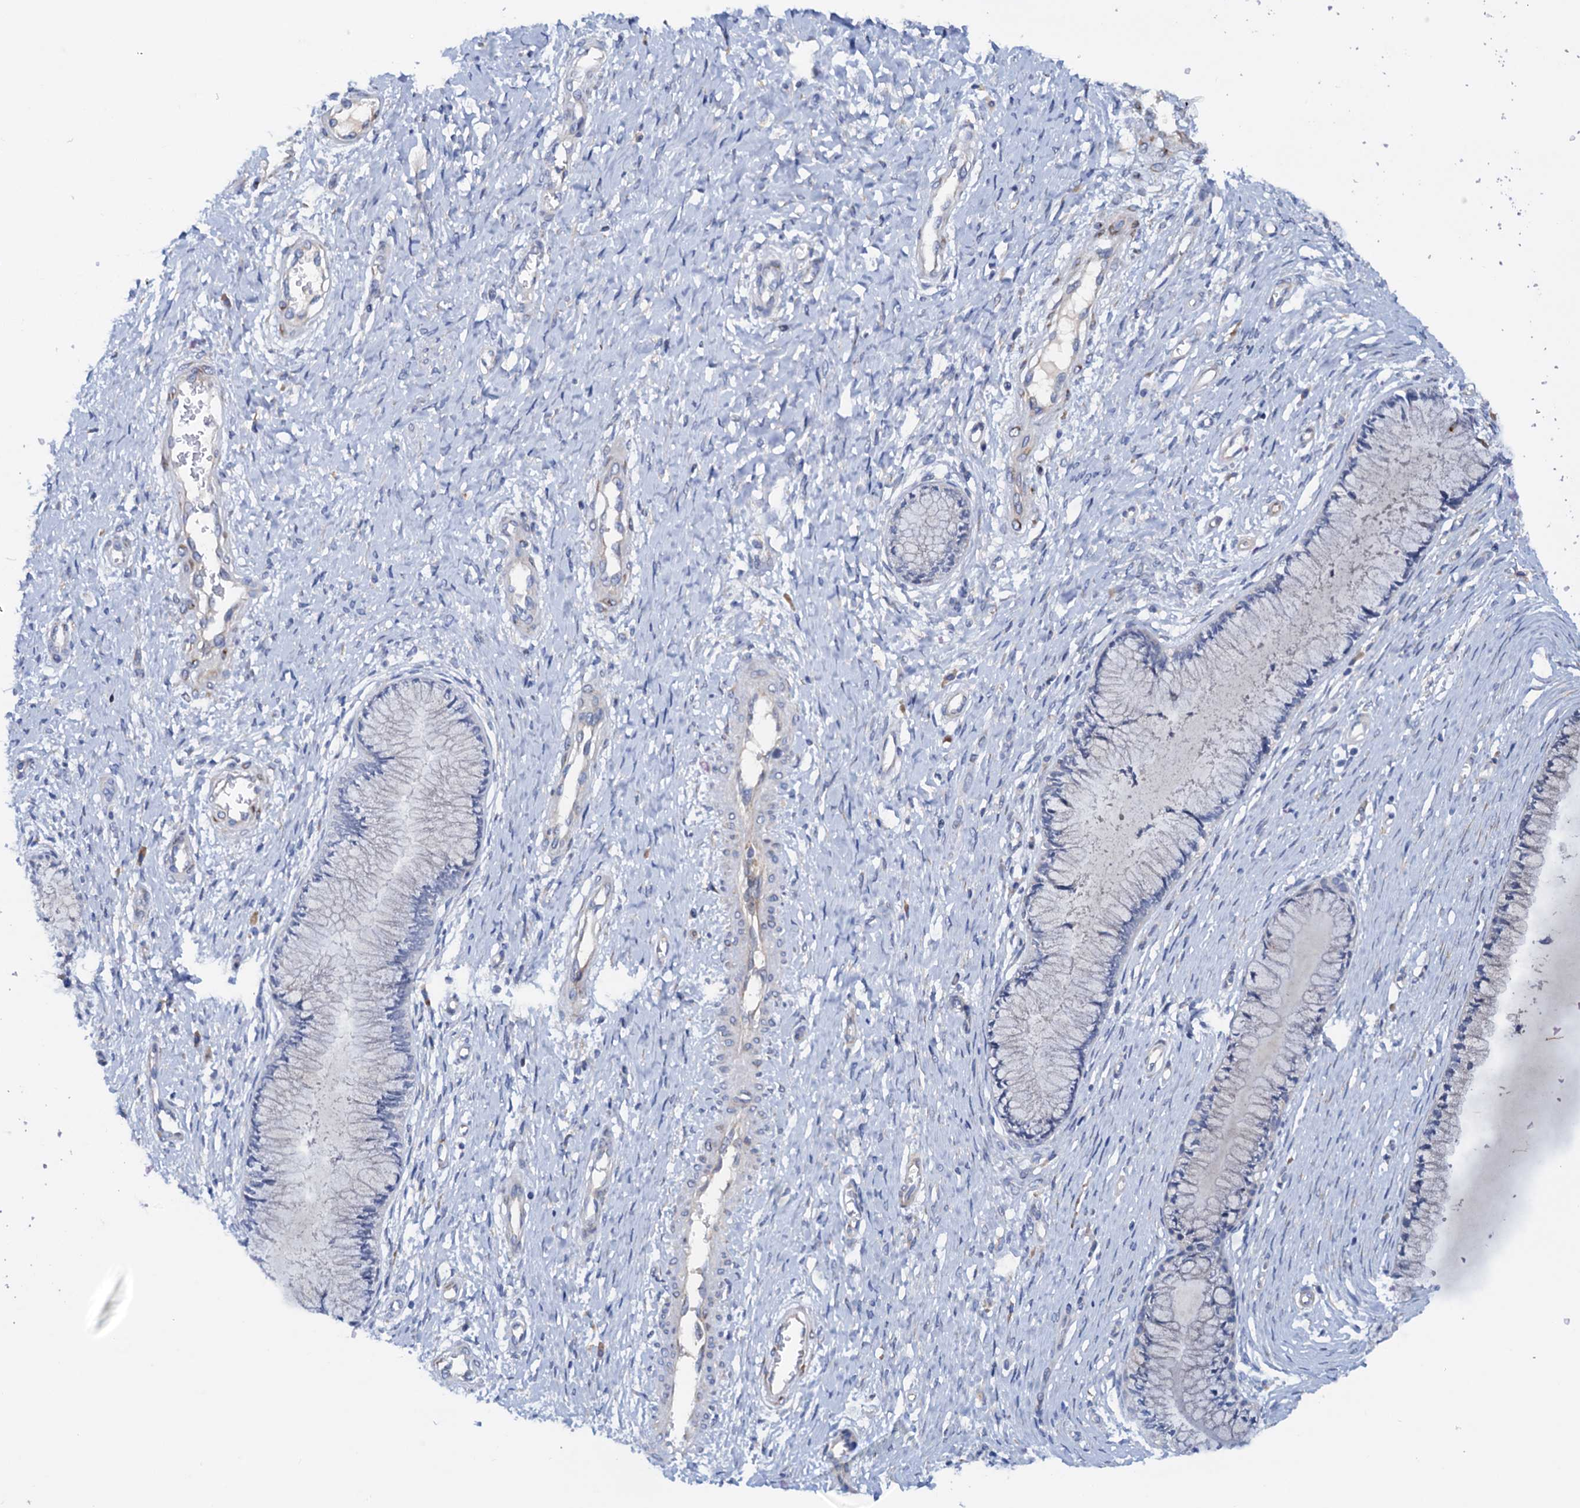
{"staining": {"intensity": "negative", "quantity": "none", "location": "none"}, "tissue": "cervix", "cell_type": "Glandular cells", "image_type": "normal", "snomed": [{"axis": "morphology", "description": "Normal tissue, NOS"}, {"axis": "topography", "description": "Cervix"}], "caption": "There is no significant expression in glandular cells of cervix. (DAB (3,3'-diaminobenzidine) immunohistochemistry visualized using brightfield microscopy, high magnification).", "gene": "RASSF9", "patient": {"sex": "female", "age": 55}}